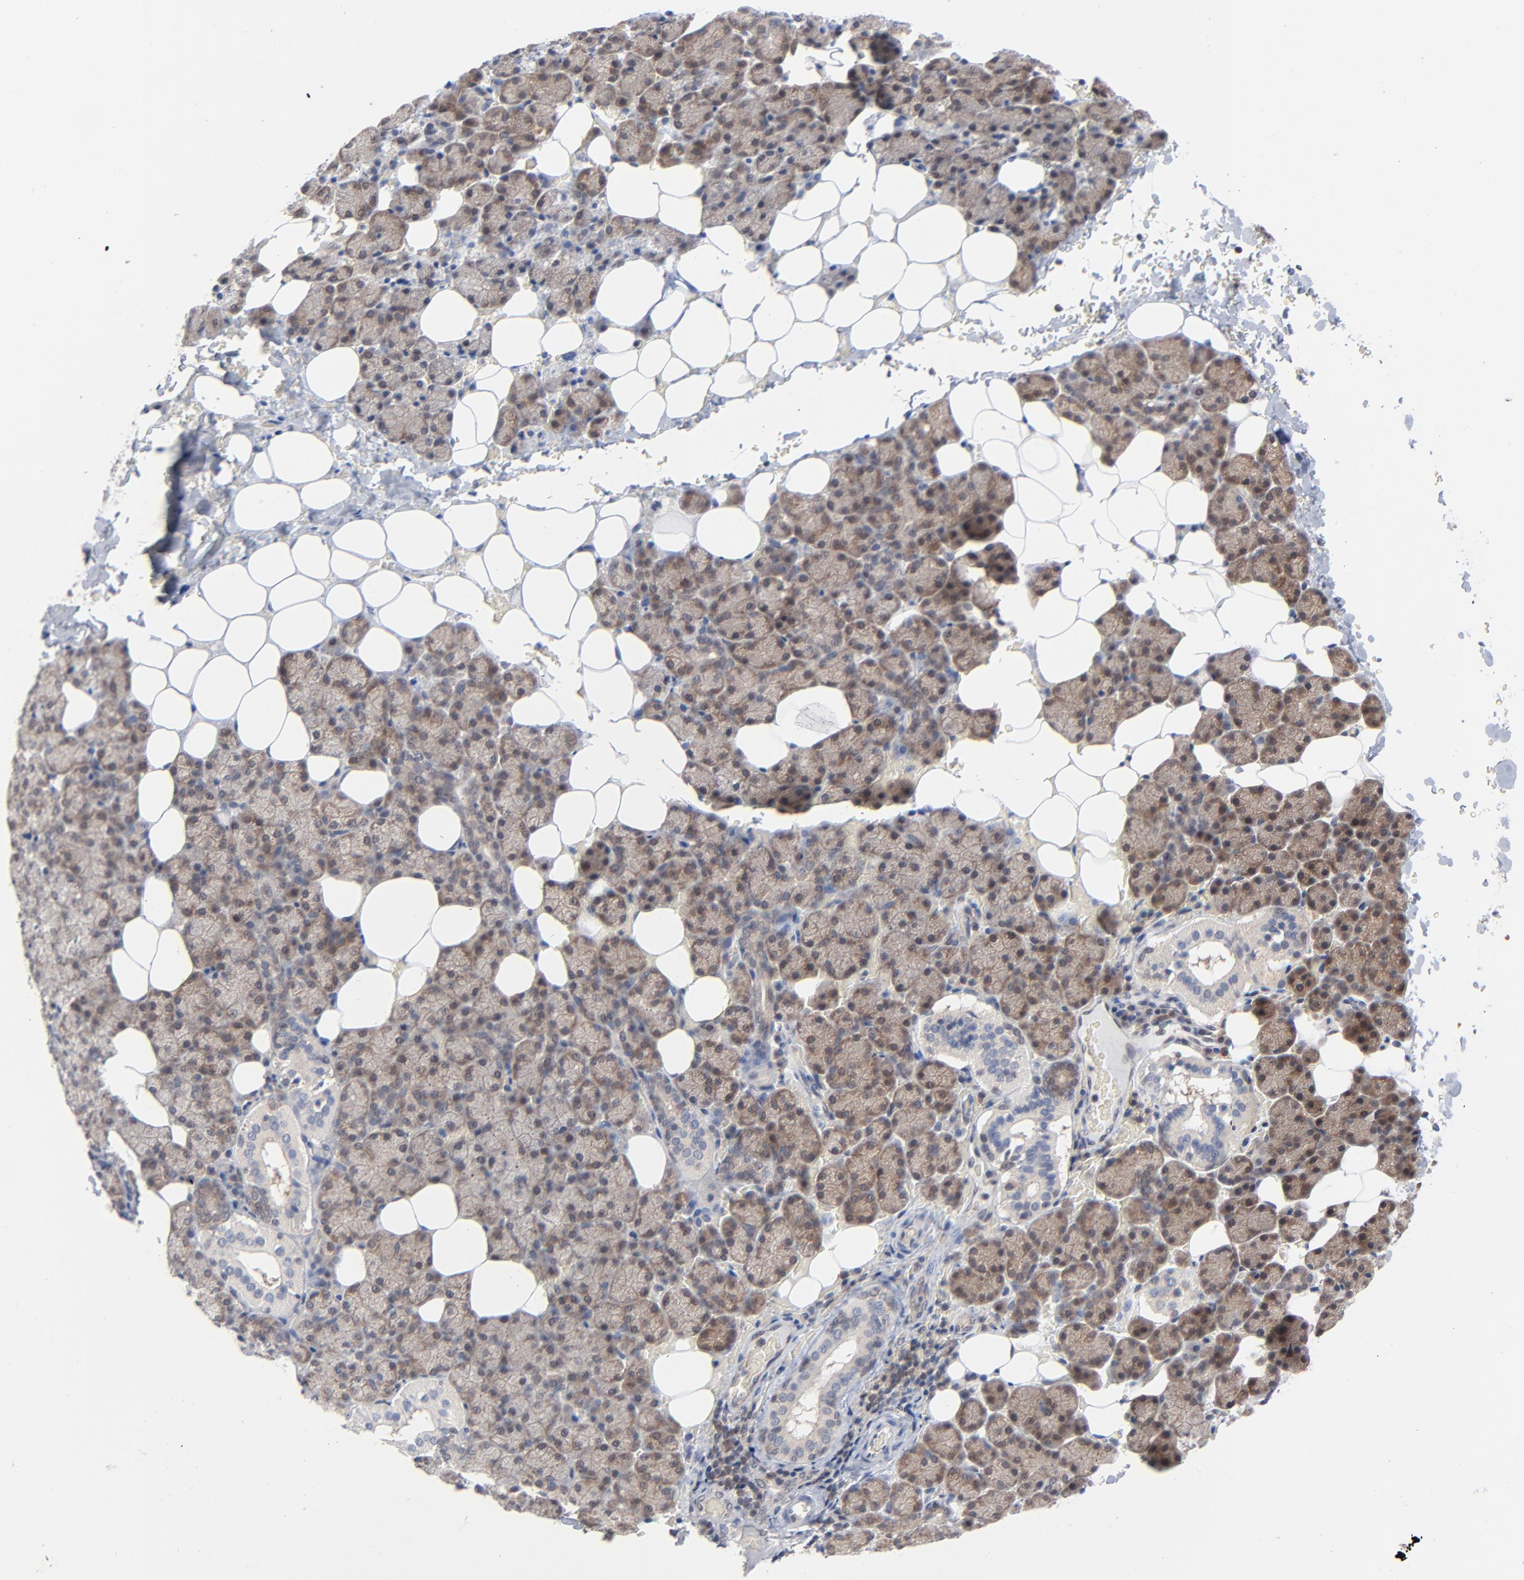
{"staining": {"intensity": "weak", "quantity": "25%-75%", "location": "cytoplasmic/membranous"}, "tissue": "salivary gland", "cell_type": "Glandular cells", "image_type": "normal", "snomed": [{"axis": "morphology", "description": "Normal tissue, NOS"}, {"axis": "topography", "description": "Lymph node"}, {"axis": "topography", "description": "Salivary gland"}], "caption": "Protein staining demonstrates weak cytoplasmic/membranous positivity in approximately 25%-75% of glandular cells in normal salivary gland.", "gene": "RPS6KB1", "patient": {"sex": "male", "age": 8}}